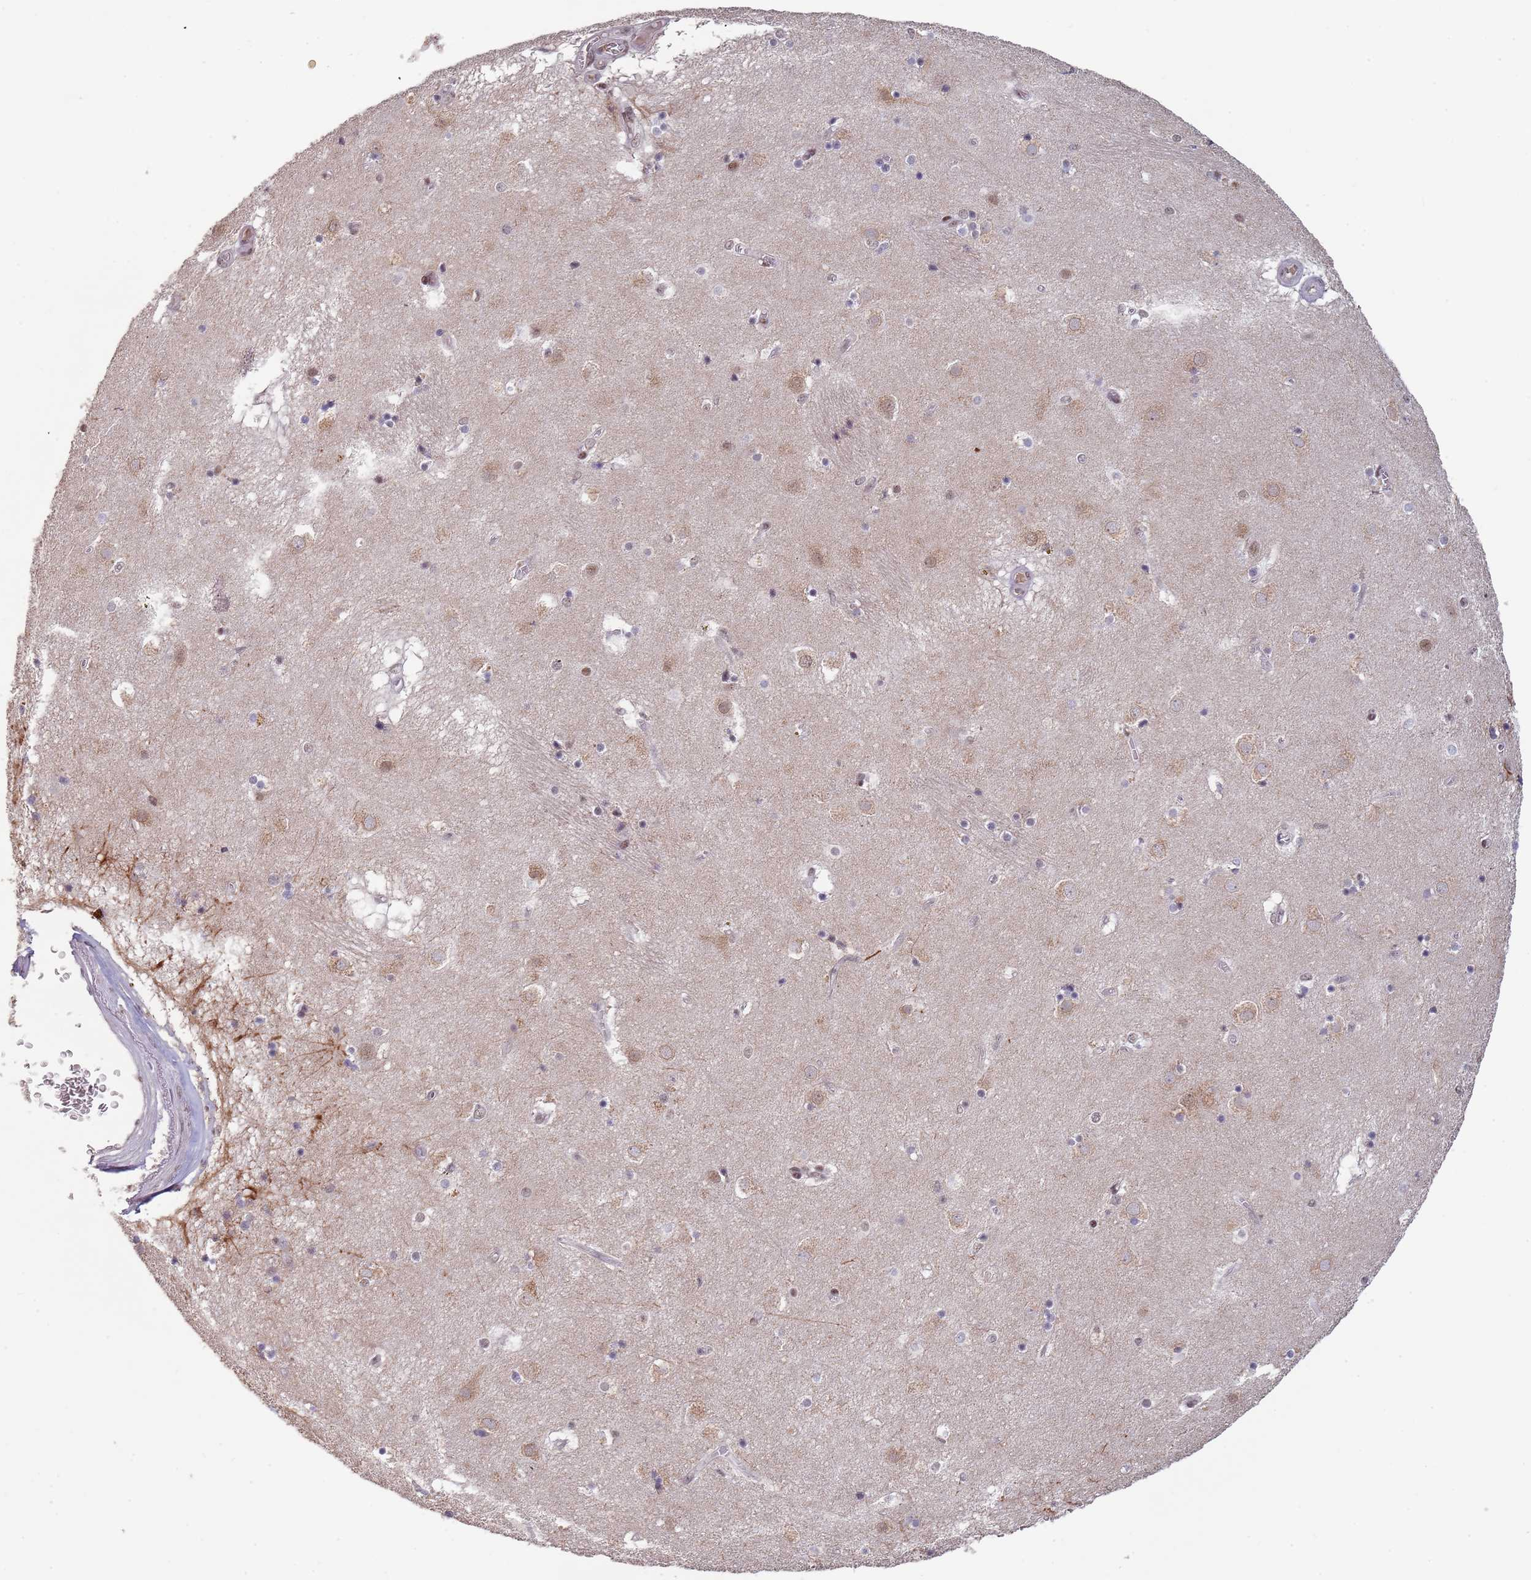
{"staining": {"intensity": "negative", "quantity": "none", "location": "none"}, "tissue": "caudate", "cell_type": "Glial cells", "image_type": "normal", "snomed": [{"axis": "morphology", "description": "Normal tissue, NOS"}, {"axis": "topography", "description": "Lateral ventricle wall"}], "caption": "A high-resolution micrograph shows immunohistochemistry staining of benign caudate, which displays no significant staining in glial cells.", "gene": "CIZ1", "patient": {"sex": "male", "age": 70}}